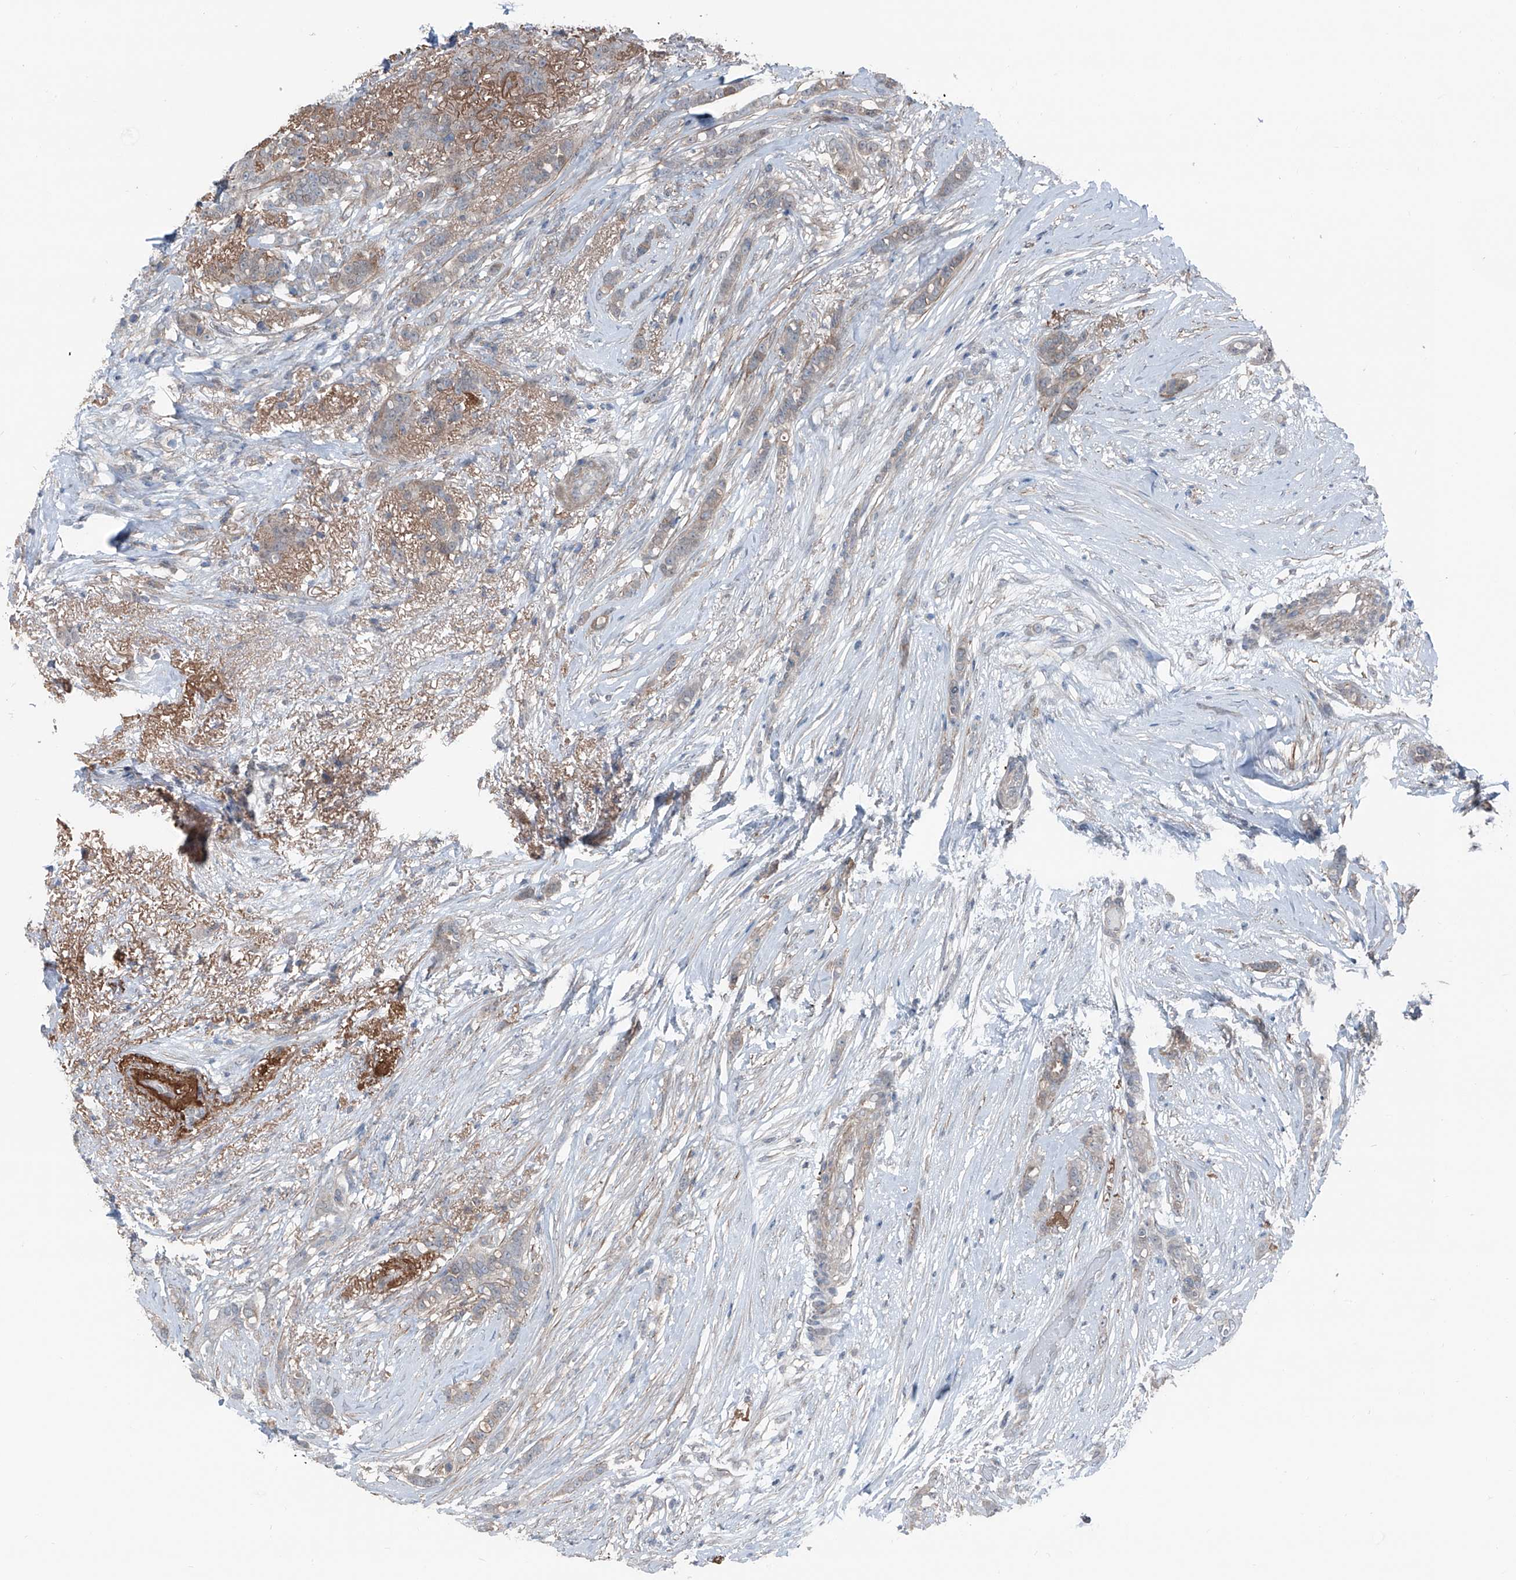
{"staining": {"intensity": "weak", "quantity": "<25%", "location": "cytoplasmic/membranous"}, "tissue": "breast cancer", "cell_type": "Tumor cells", "image_type": "cancer", "snomed": [{"axis": "morphology", "description": "Lobular carcinoma"}, {"axis": "topography", "description": "Breast"}], "caption": "This is a histopathology image of immunohistochemistry (IHC) staining of breast lobular carcinoma, which shows no positivity in tumor cells.", "gene": "HSPB11", "patient": {"sex": "female", "age": 51}}